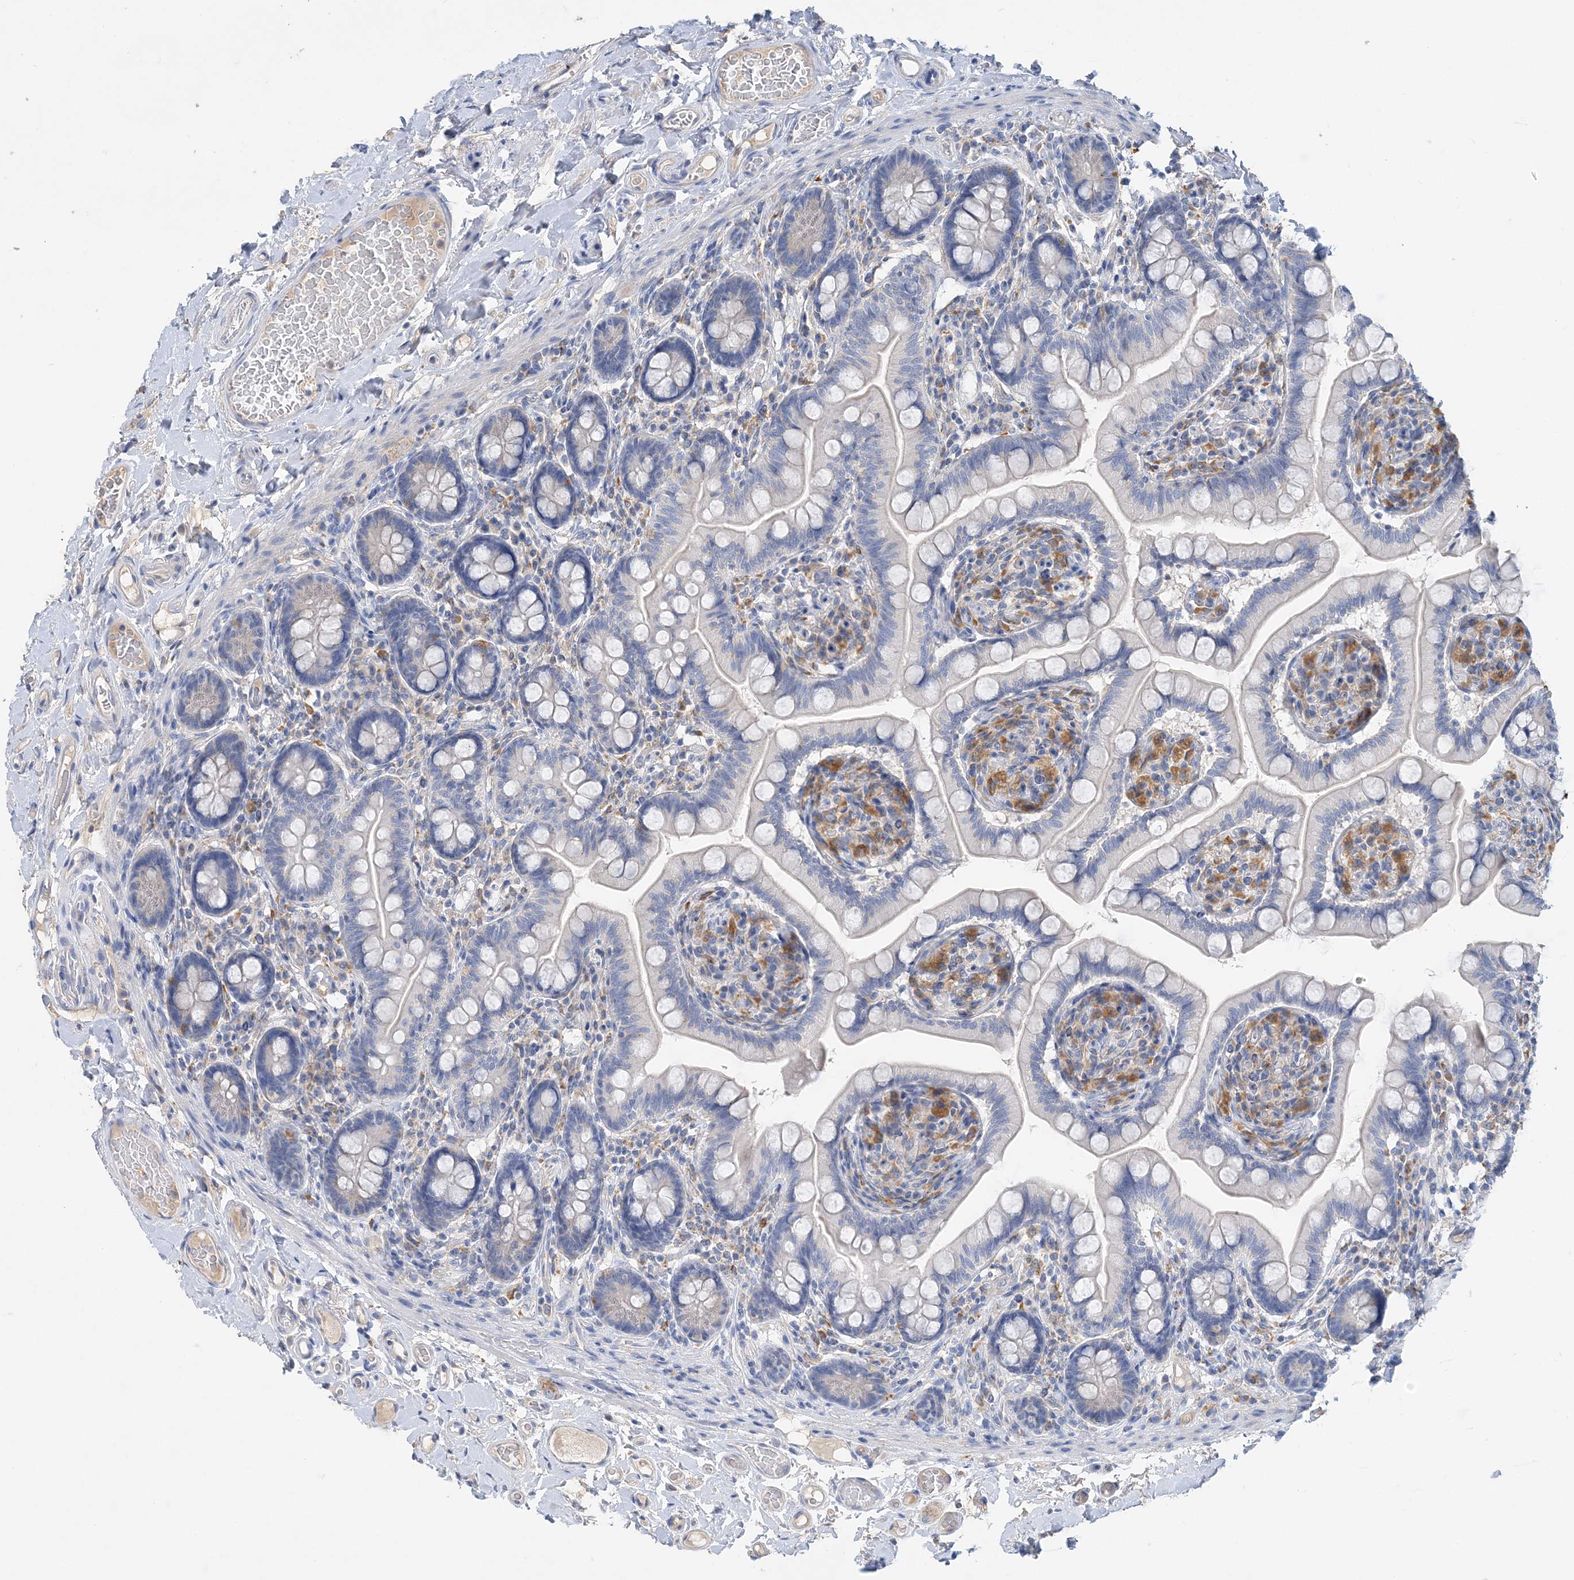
{"staining": {"intensity": "negative", "quantity": "none", "location": "none"}, "tissue": "small intestine", "cell_type": "Glandular cells", "image_type": "normal", "snomed": [{"axis": "morphology", "description": "Normal tissue, NOS"}, {"axis": "topography", "description": "Small intestine"}], "caption": "IHC of normal human small intestine reveals no positivity in glandular cells.", "gene": "GRINA", "patient": {"sex": "female", "age": 64}}